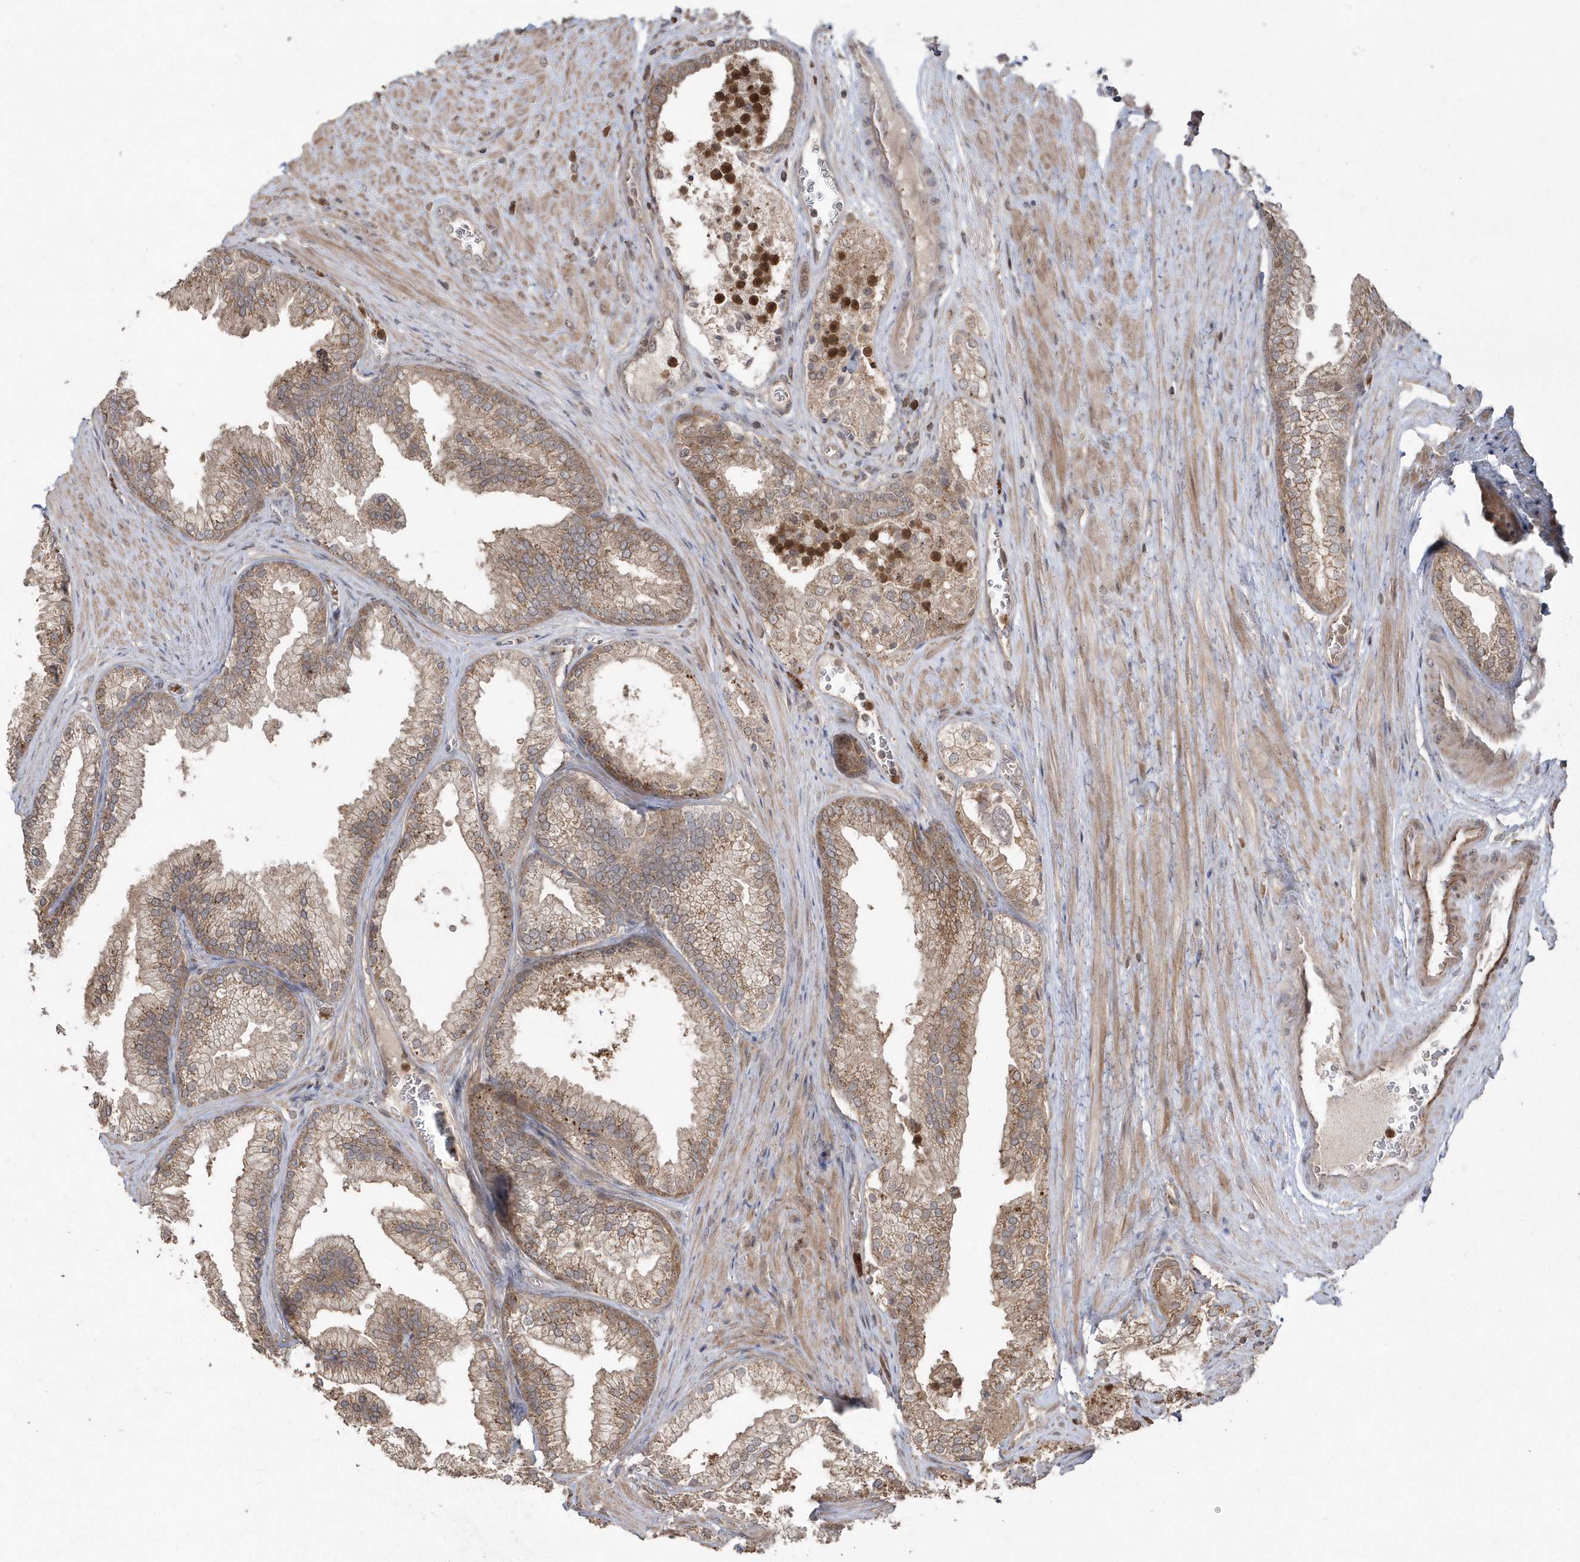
{"staining": {"intensity": "moderate", "quantity": ">75%", "location": "cytoplasmic/membranous"}, "tissue": "prostate", "cell_type": "Glandular cells", "image_type": "normal", "snomed": [{"axis": "morphology", "description": "Normal tissue, NOS"}, {"axis": "topography", "description": "Prostate"}], "caption": "Glandular cells demonstrate medium levels of moderate cytoplasmic/membranous expression in approximately >75% of cells in unremarkable prostate.", "gene": "GEMIN6", "patient": {"sex": "male", "age": 76}}